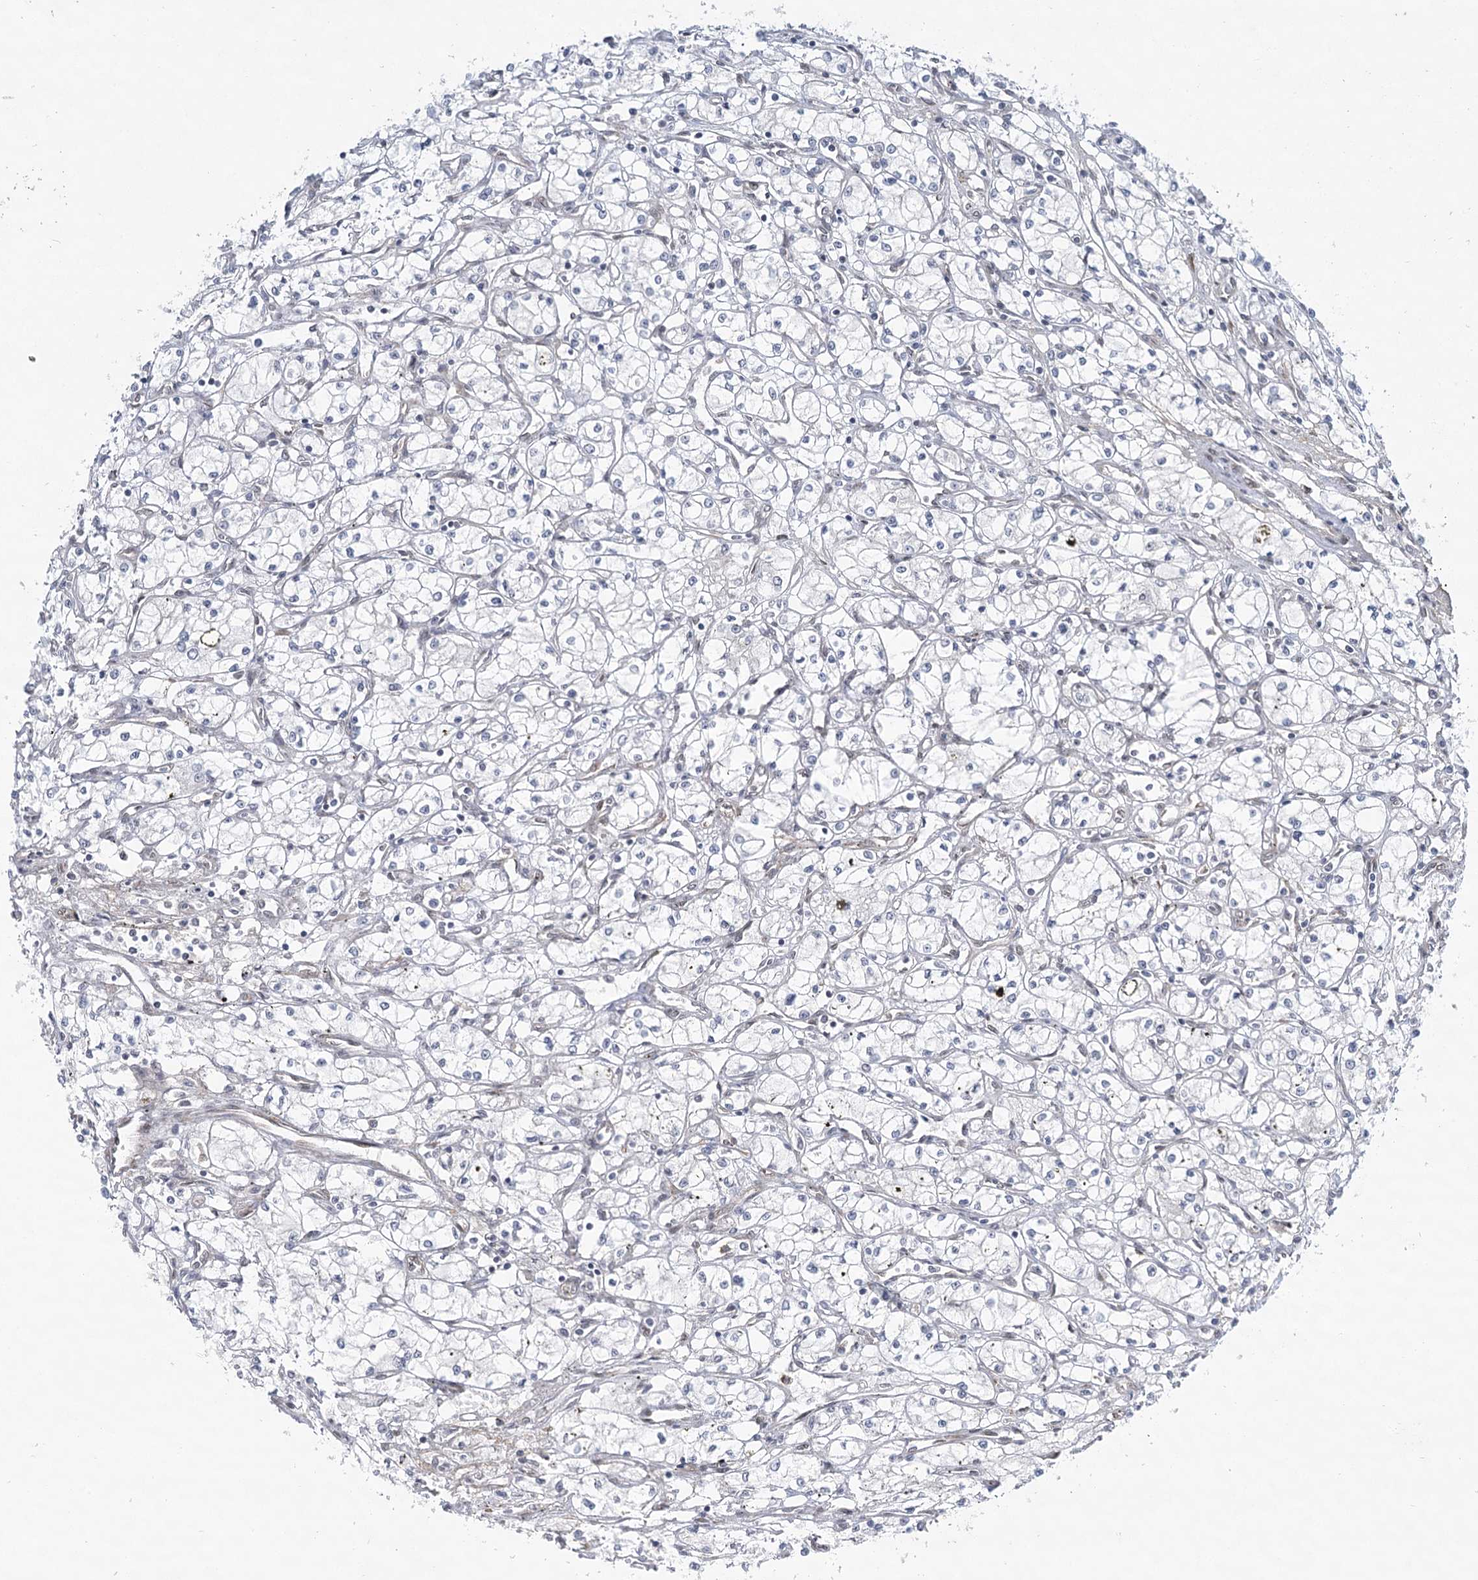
{"staining": {"intensity": "negative", "quantity": "none", "location": "none"}, "tissue": "renal cancer", "cell_type": "Tumor cells", "image_type": "cancer", "snomed": [{"axis": "morphology", "description": "Adenocarcinoma, NOS"}, {"axis": "topography", "description": "Kidney"}], "caption": "This is an IHC photomicrograph of human adenocarcinoma (renal). There is no staining in tumor cells.", "gene": "MED28", "patient": {"sex": "male", "age": 59}}